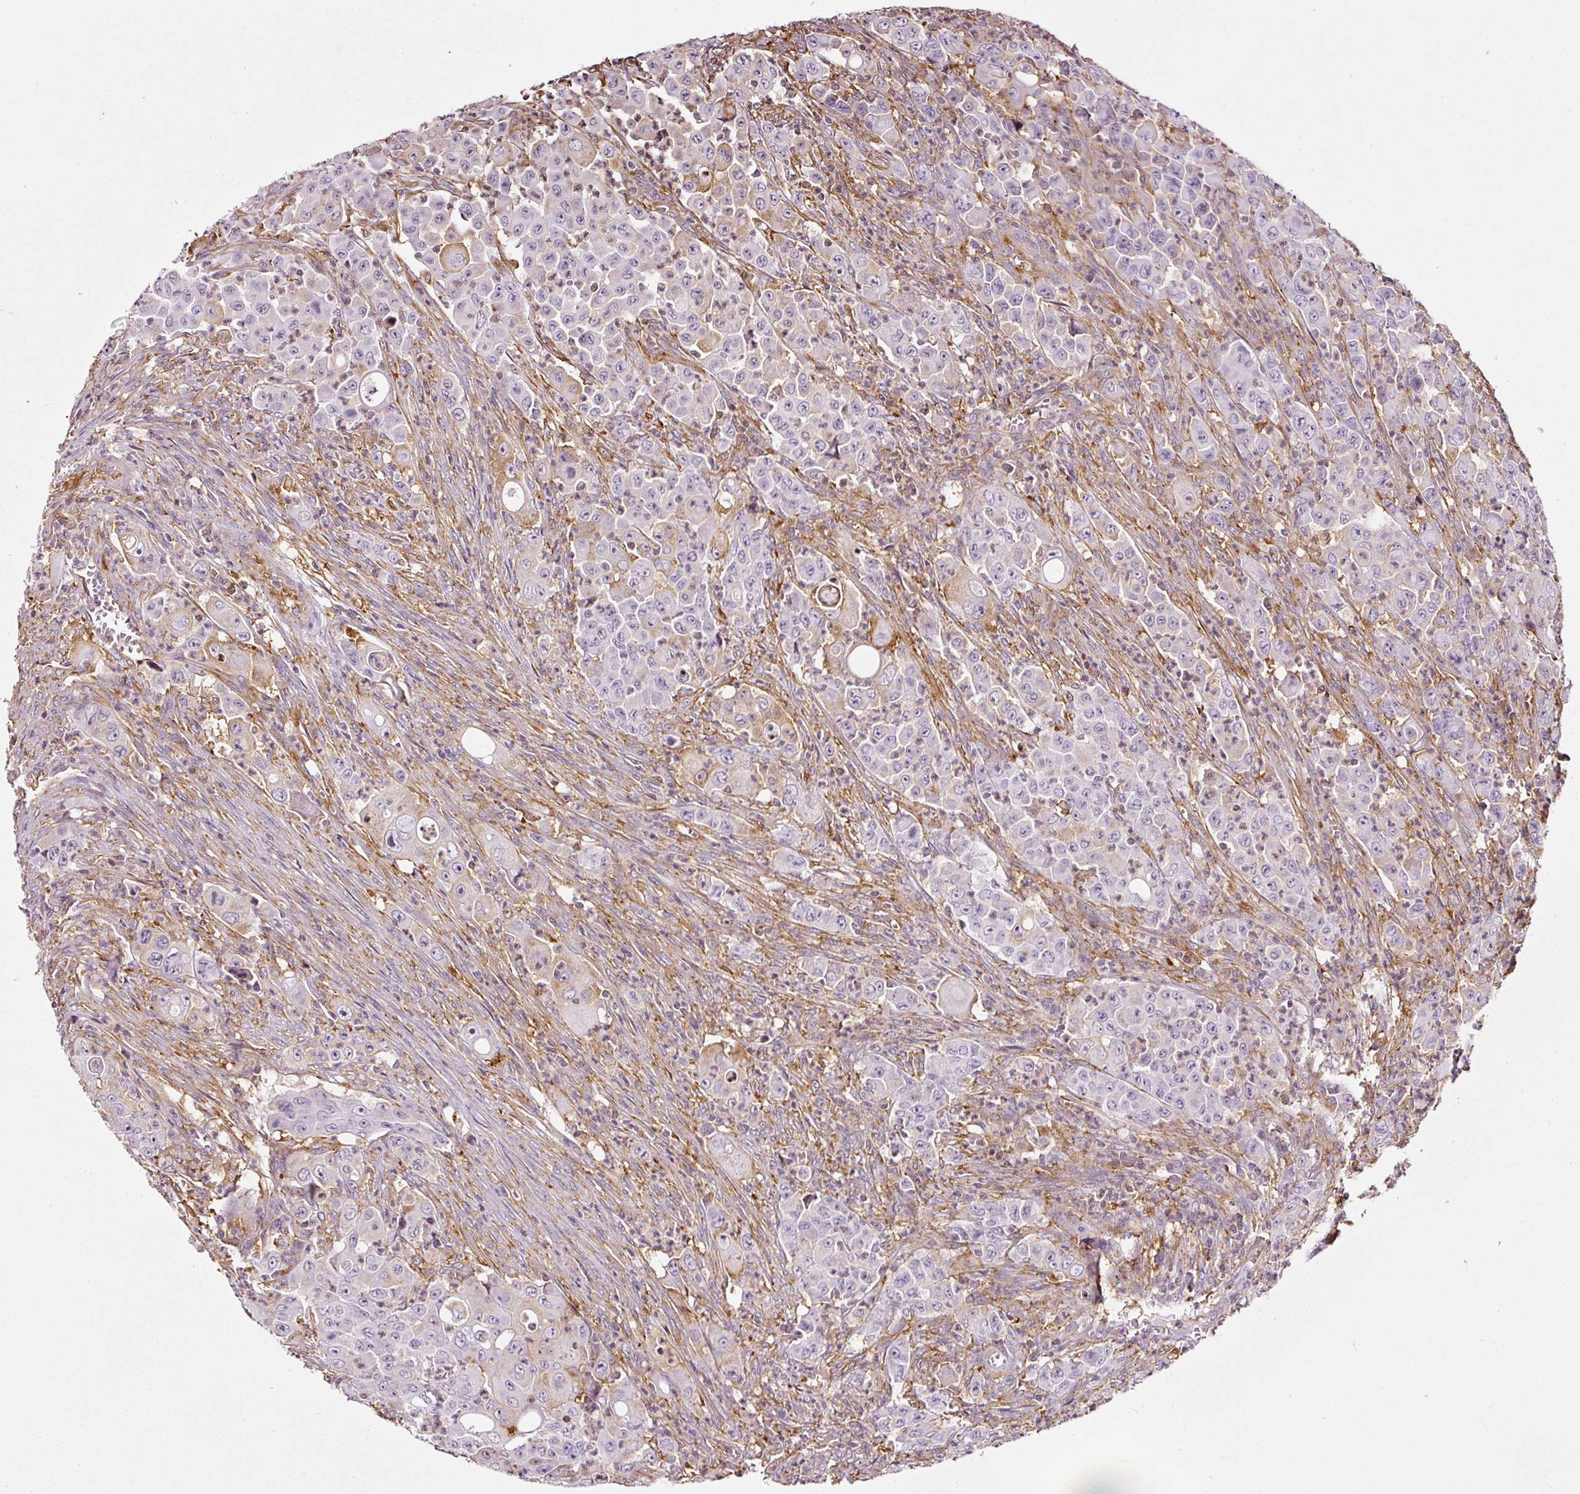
{"staining": {"intensity": "weak", "quantity": "<25%", "location": "cytoplasmic/membranous"}, "tissue": "colorectal cancer", "cell_type": "Tumor cells", "image_type": "cancer", "snomed": [{"axis": "morphology", "description": "Adenocarcinoma, NOS"}, {"axis": "topography", "description": "Colon"}], "caption": "Adenocarcinoma (colorectal) stained for a protein using immunohistochemistry shows no staining tumor cells.", "gene": "SCNM1", "patient": {"sex": "male", "age": 51}}